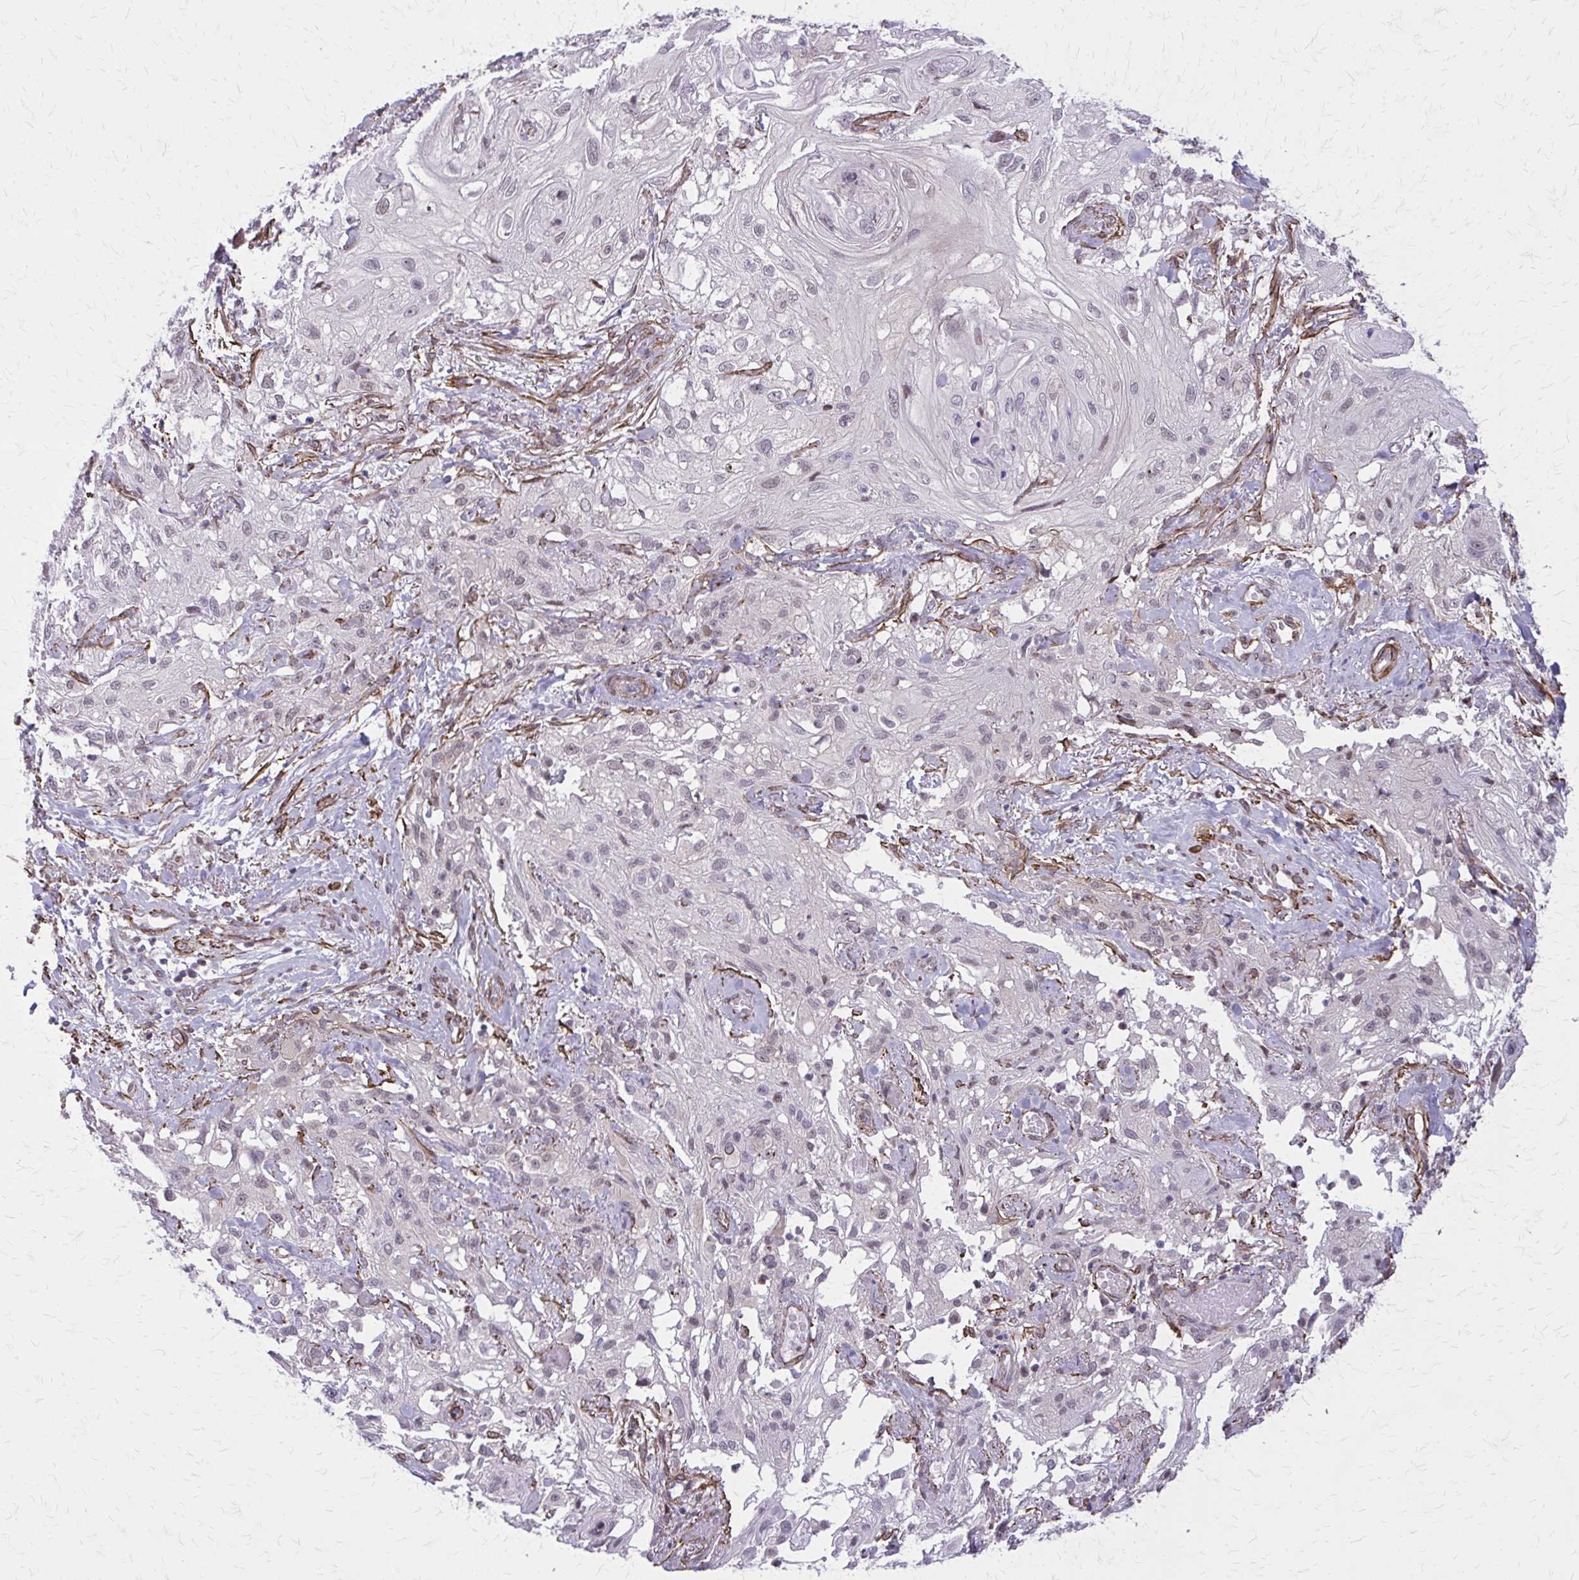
{"staining": {"intensity": "moderate", "quantity": "25%-75%", "location": "nuclear"}, "tissue": "skin cancer", "cell_type": "Tumor cells", "image_type": "cancer", "snomed": [{"axis": "morphology", "description": "Squamous cell carcinoma, NOS"}, {"axis": "topography", "description": "Skin"}, {"axis": "topography", "description": "Vulva"}], "caption": "Protein staining by immunohistochemistry reveals moderate nuclear positivity in about 25%-75% of tumor cells in skin cancer.", "gene": "NRBF2", "patient": {"sex": "female", "age": 86}}